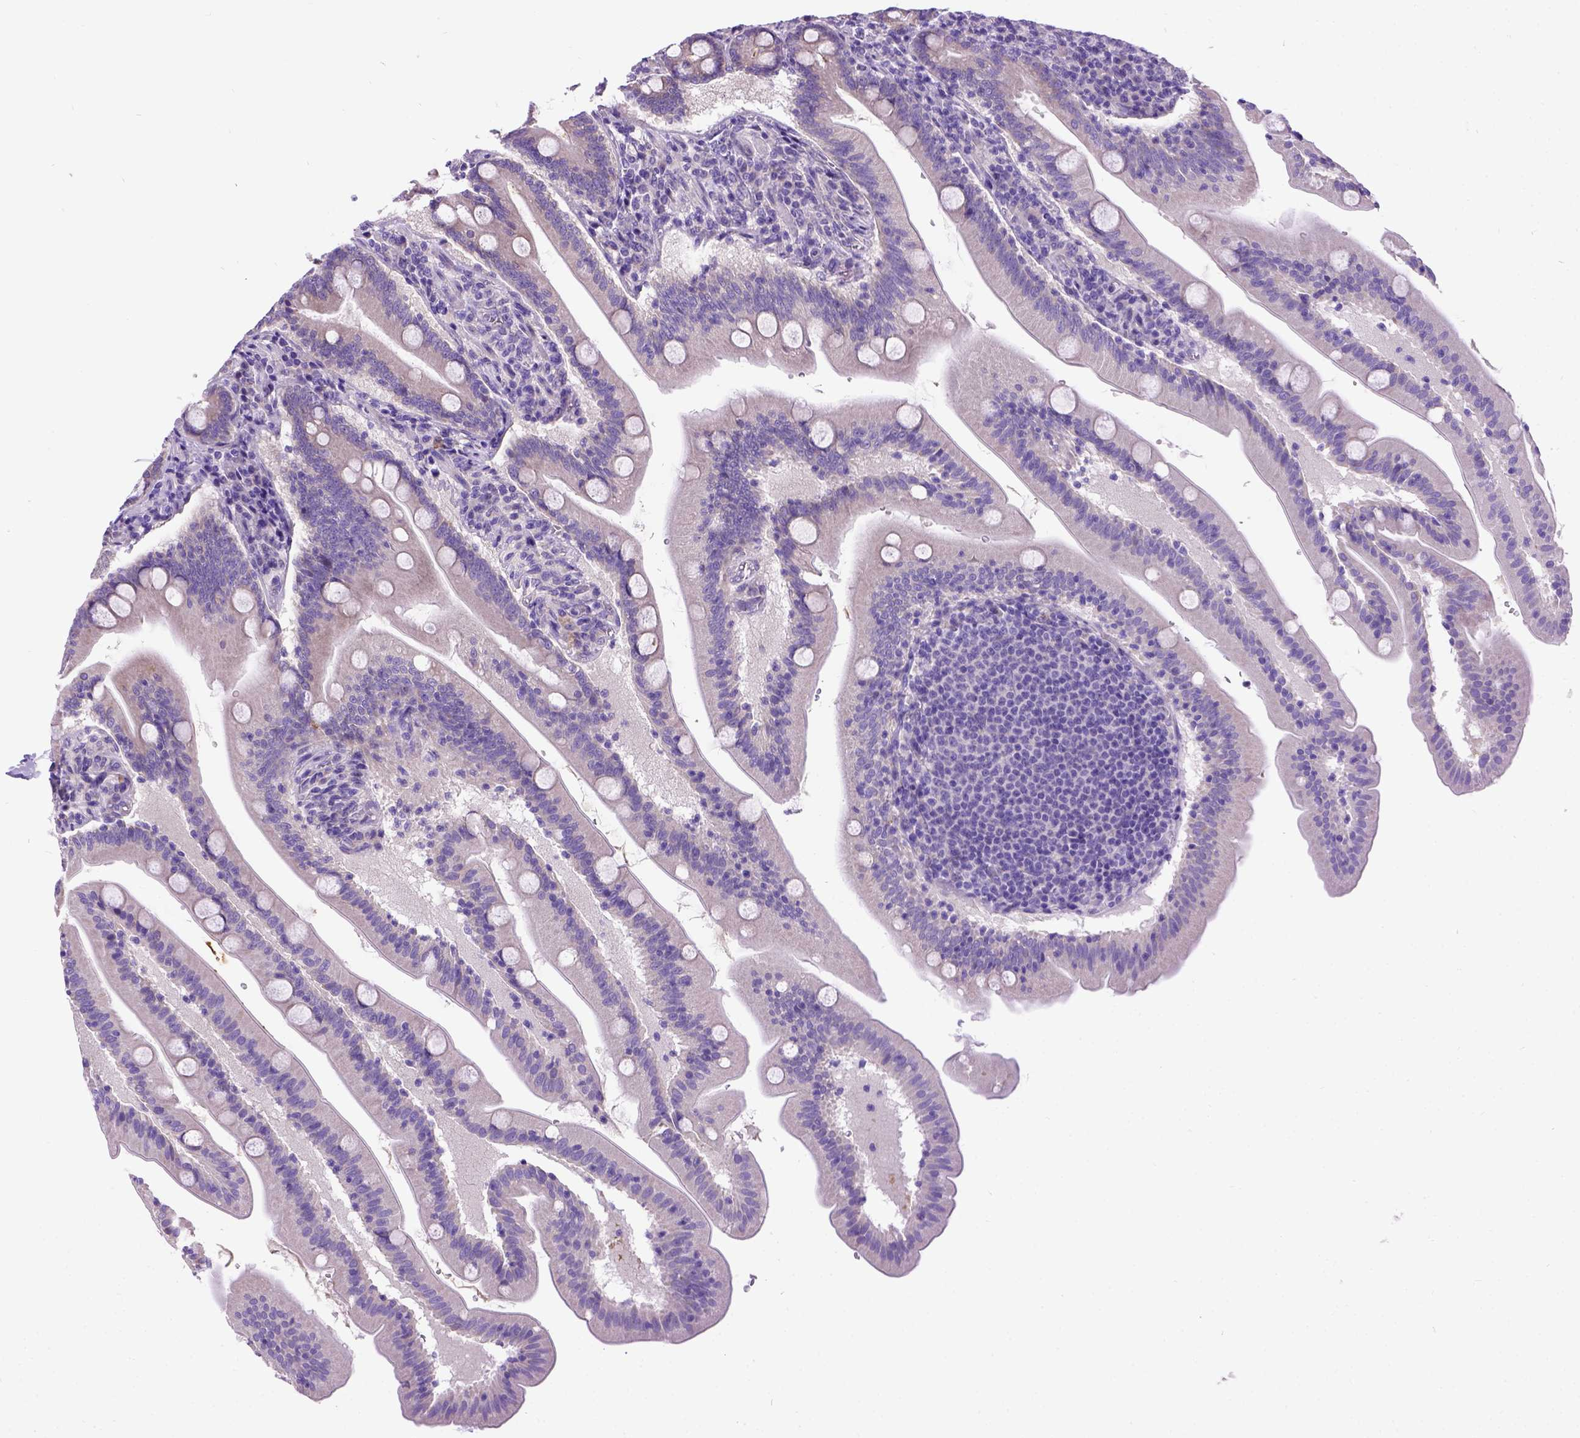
{"staining": {"intensity": "weak", "quantity": "25%-75%", "location": "cytoplasmic/membranous"}, "tissue": "small intestine", "cell_type": "Glandular cells", "image_type": "normal", "snomed": [{"axis": "morphology", "description": "Normal tissue, NOS"}, {"axis": "topography", "description": "Small intestine"}], "caption": "Small intestine stained with immunohistochemistry (IHC) shows weak cytoplasmic/membranous staining in about 25%-75% of glandular cells. The staining is performed using DAB (3,3'-diaminobenzidine) brown chromogen to label protein expression. The nuclei are counter-stained blue using hematoxylin.", "gene": "CFAP54", "patient": {"sex": "male", "age": 37}}